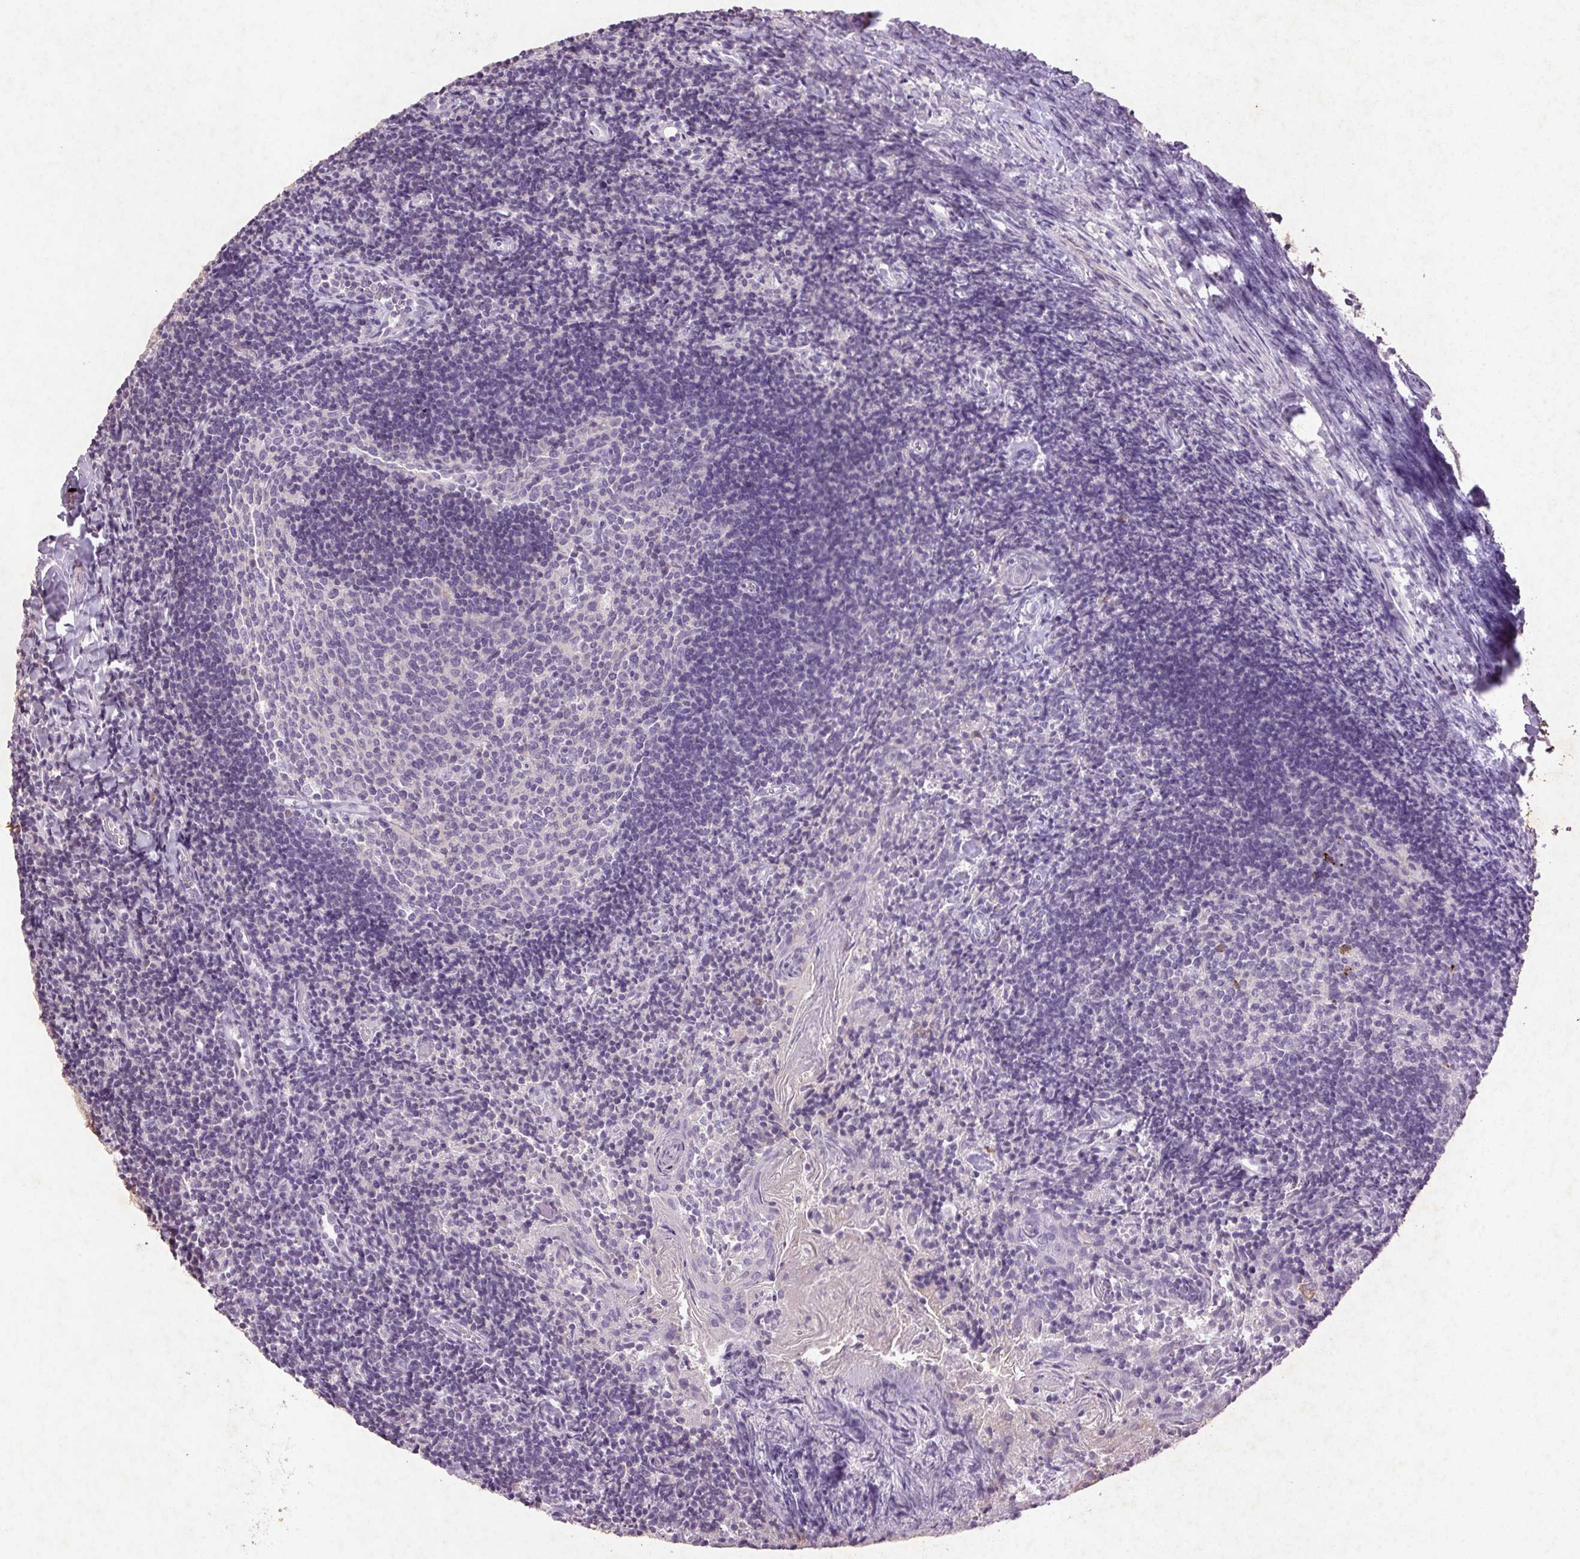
{"staining": {"intensity": "weak", "quantity": "<25%", "location": "cytoplasmic/membranous"}, "tissue": "tonsil", "cell_type": "Germinal center cells", "image_type": "normal", "snomed": [{"axis": "morphology", "description": "Normal tissue, NOS"}, {"axis": "topography", "description": "Tonsil"}], "caption": "Tonsil stained for a protein using immunohistochemistry (IHC) reveals no staining germinal center cells.", "gene": "FNDC7", "patient": {"sex": "female", "age": 10}}